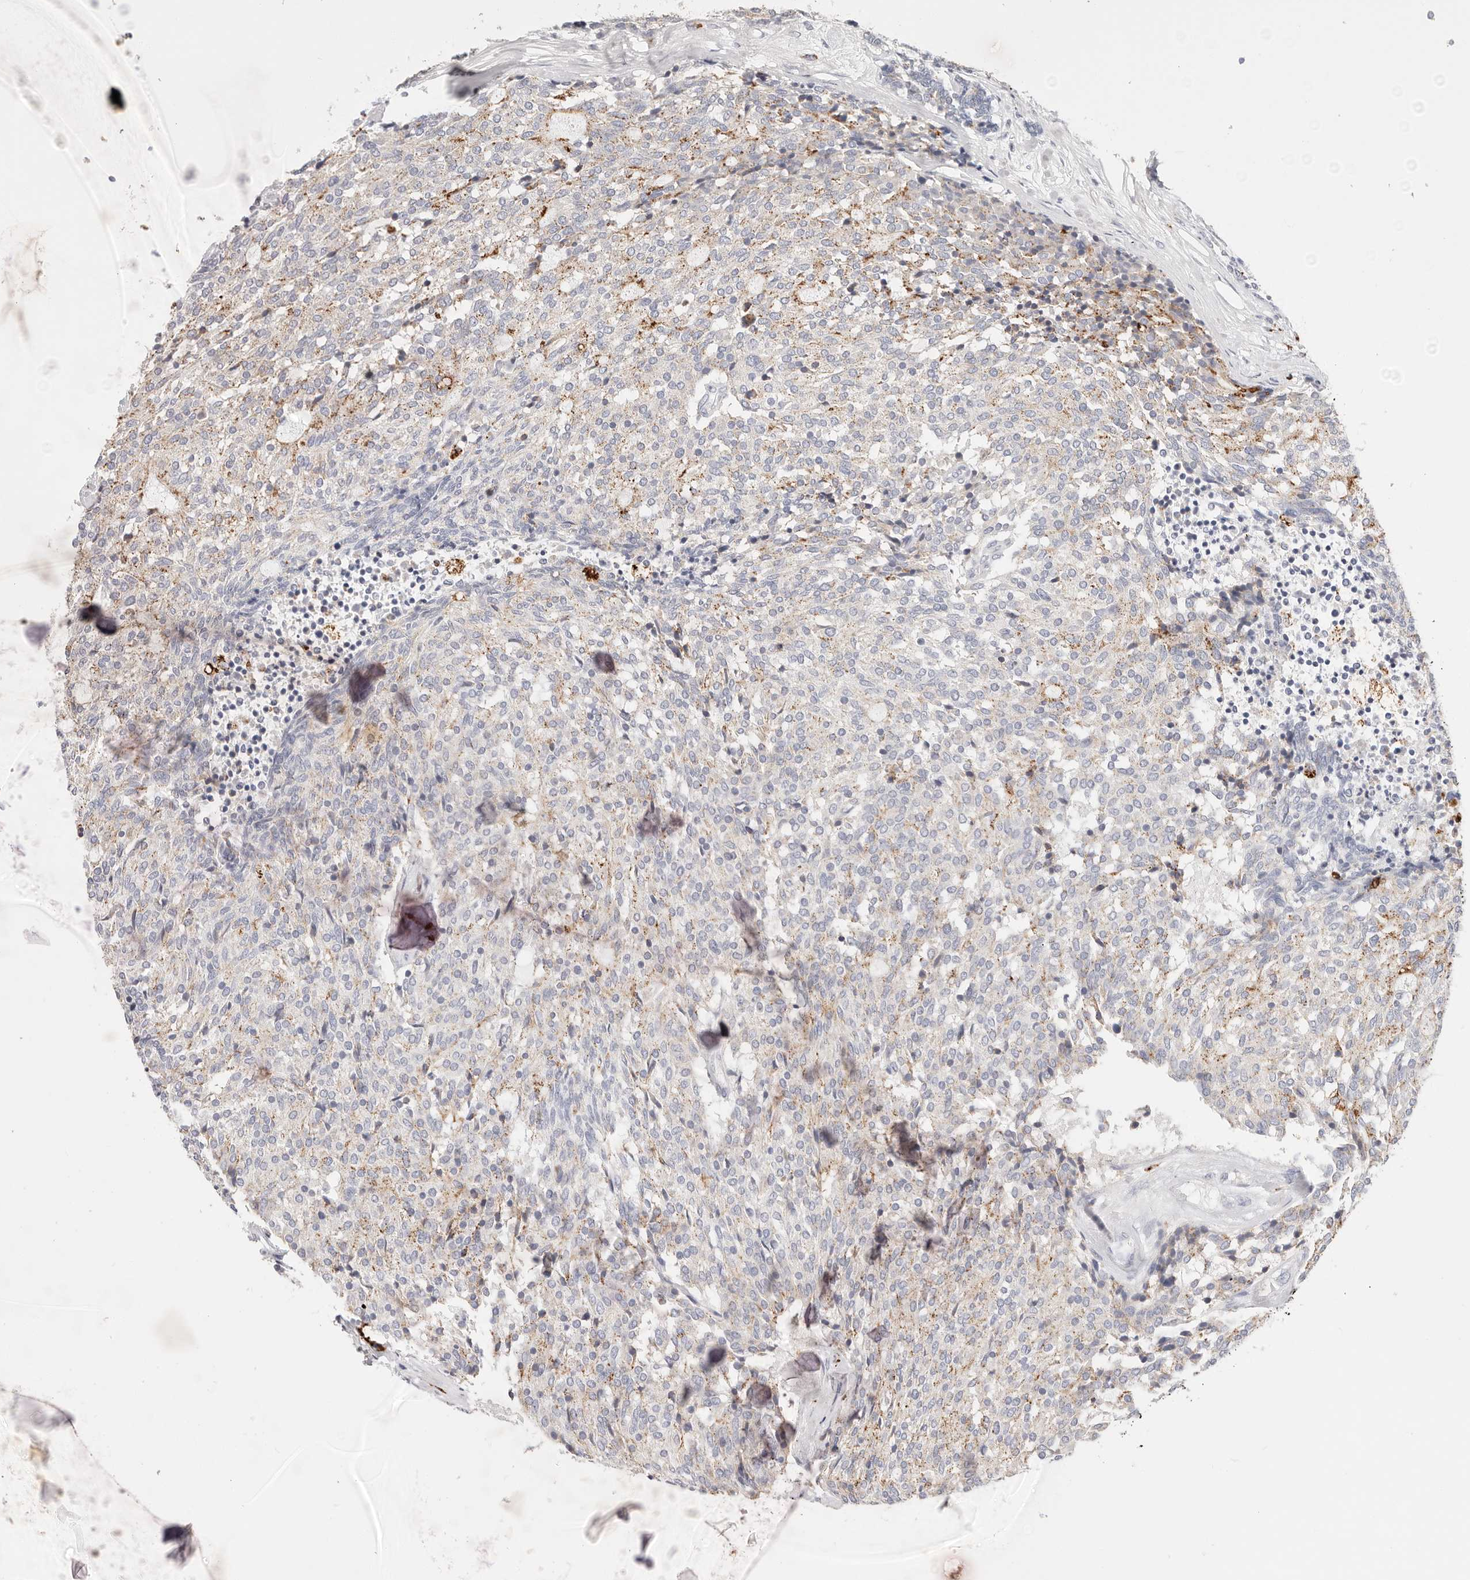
{"staining": {"intensity": "moderate", "quantity": "<25%", "location": "cytoplasmic/membranous"}, "tissue": "carcinoid", "cell_type": "Tumor cells", "image_type": "cancer", "snomed": [{"axis": "morphology", "description": "Carcinoid, malignant, NOS"}, {"axis": "topography", "description": "Pancreas"}], "caption": "Protein expression by IHC exhibits moderate cytoplasmic/membranous positivity in approximately <25% of tumor cells in carcinoid. (DAB (3,3'-diaminobenzidine) IHC, brown staining for protein, blue staining for nuclei).", "gene": "STKLD1", "patient": {"sex": "female", "age": 54}}